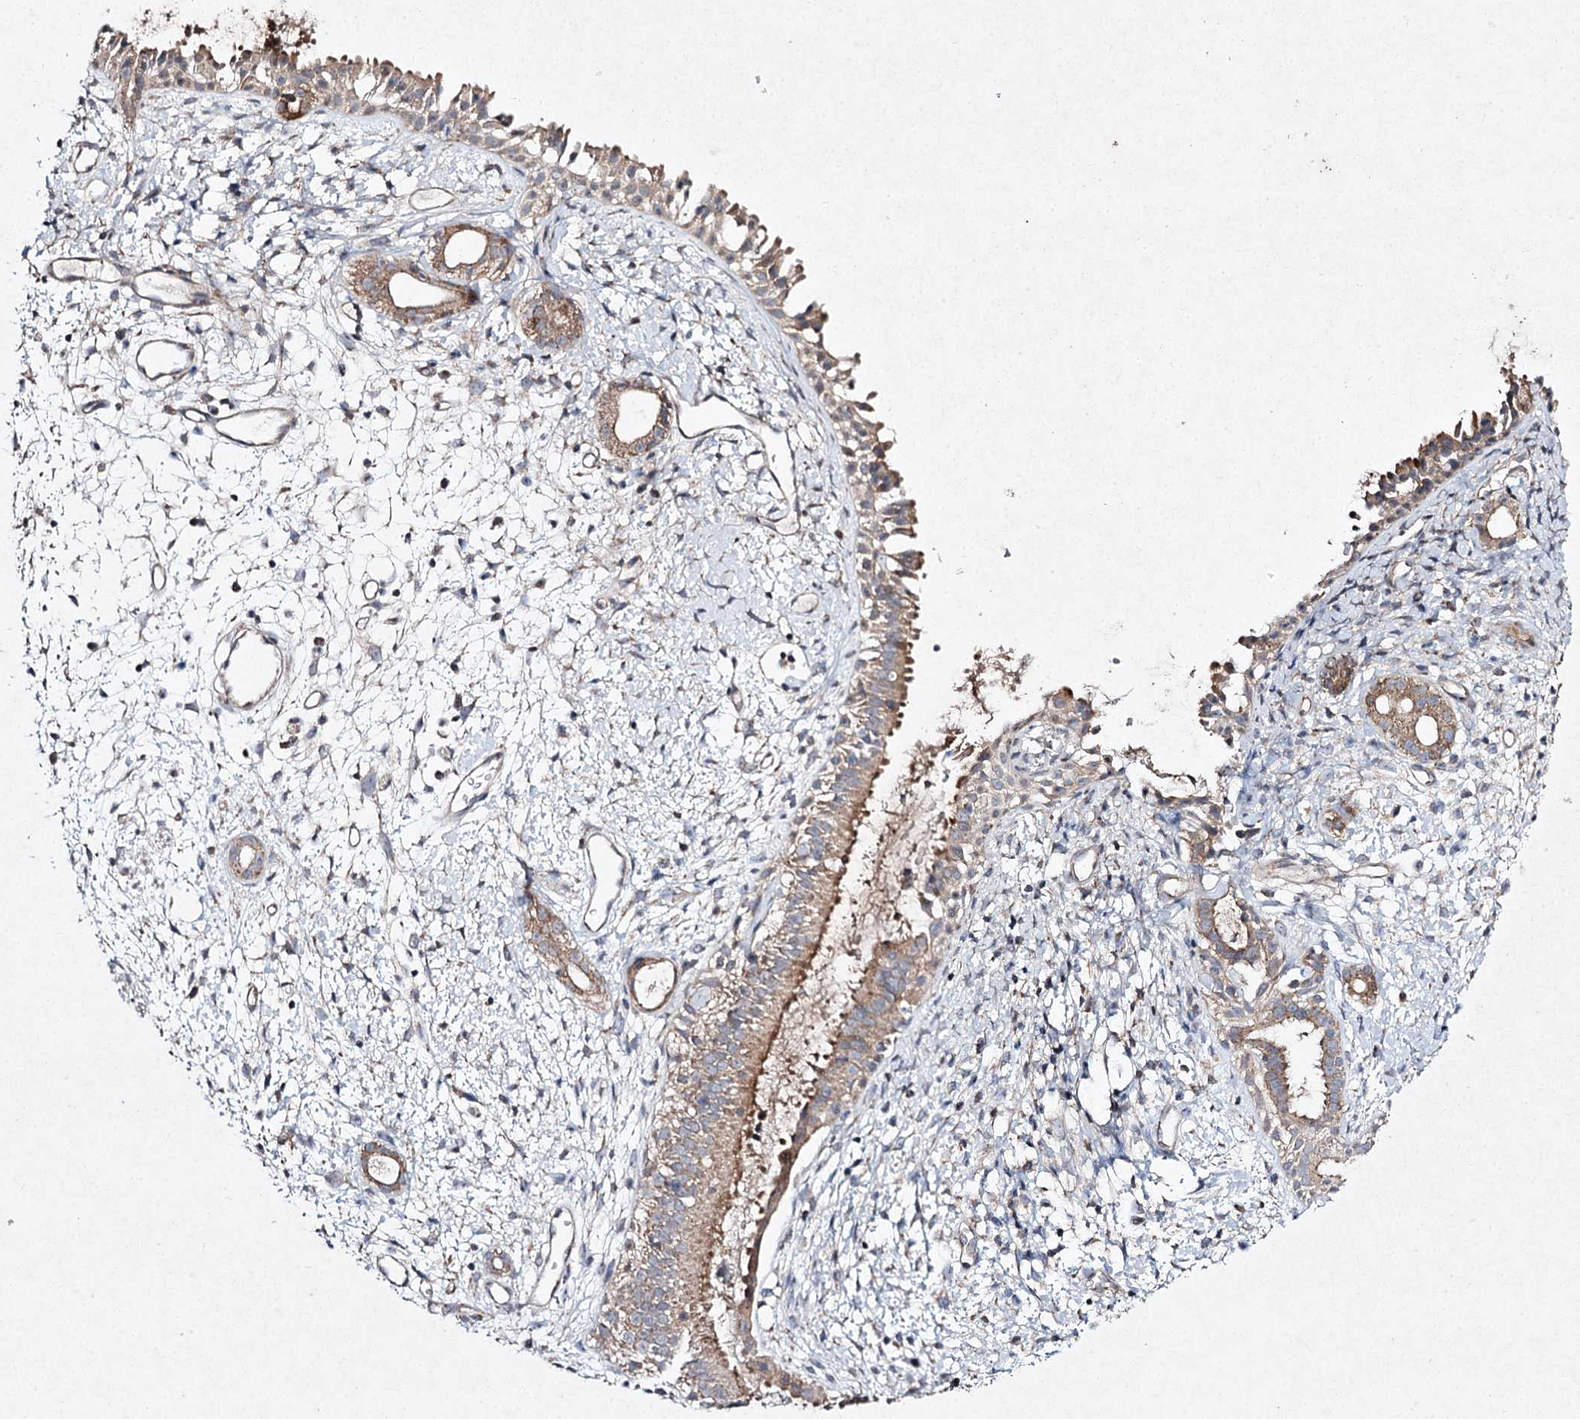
{"staining": {"intensity": "moderate", "quantity": ">75%", "location": "cytoplasmic/membranous"}, "tissue": "nasopharynx", "cell_type": "Respiratory epithelial cells", "image_type": "normal", "snomed": [{"axis": "morphology", "description": "Normal tissue, NOS"}, {"axis": "topography", "description": "Nasopharynx"}], "caption": "Nasopharynx stained with immunohistochemistry demonstrates moderate cytoplasmic/membranous staining in about >75% of respiratory epithelial cells. (IHC, brightfield microscopy, high magnification).", "gene": "FANCL", "patient": {"sex": "male", "age": 22}}